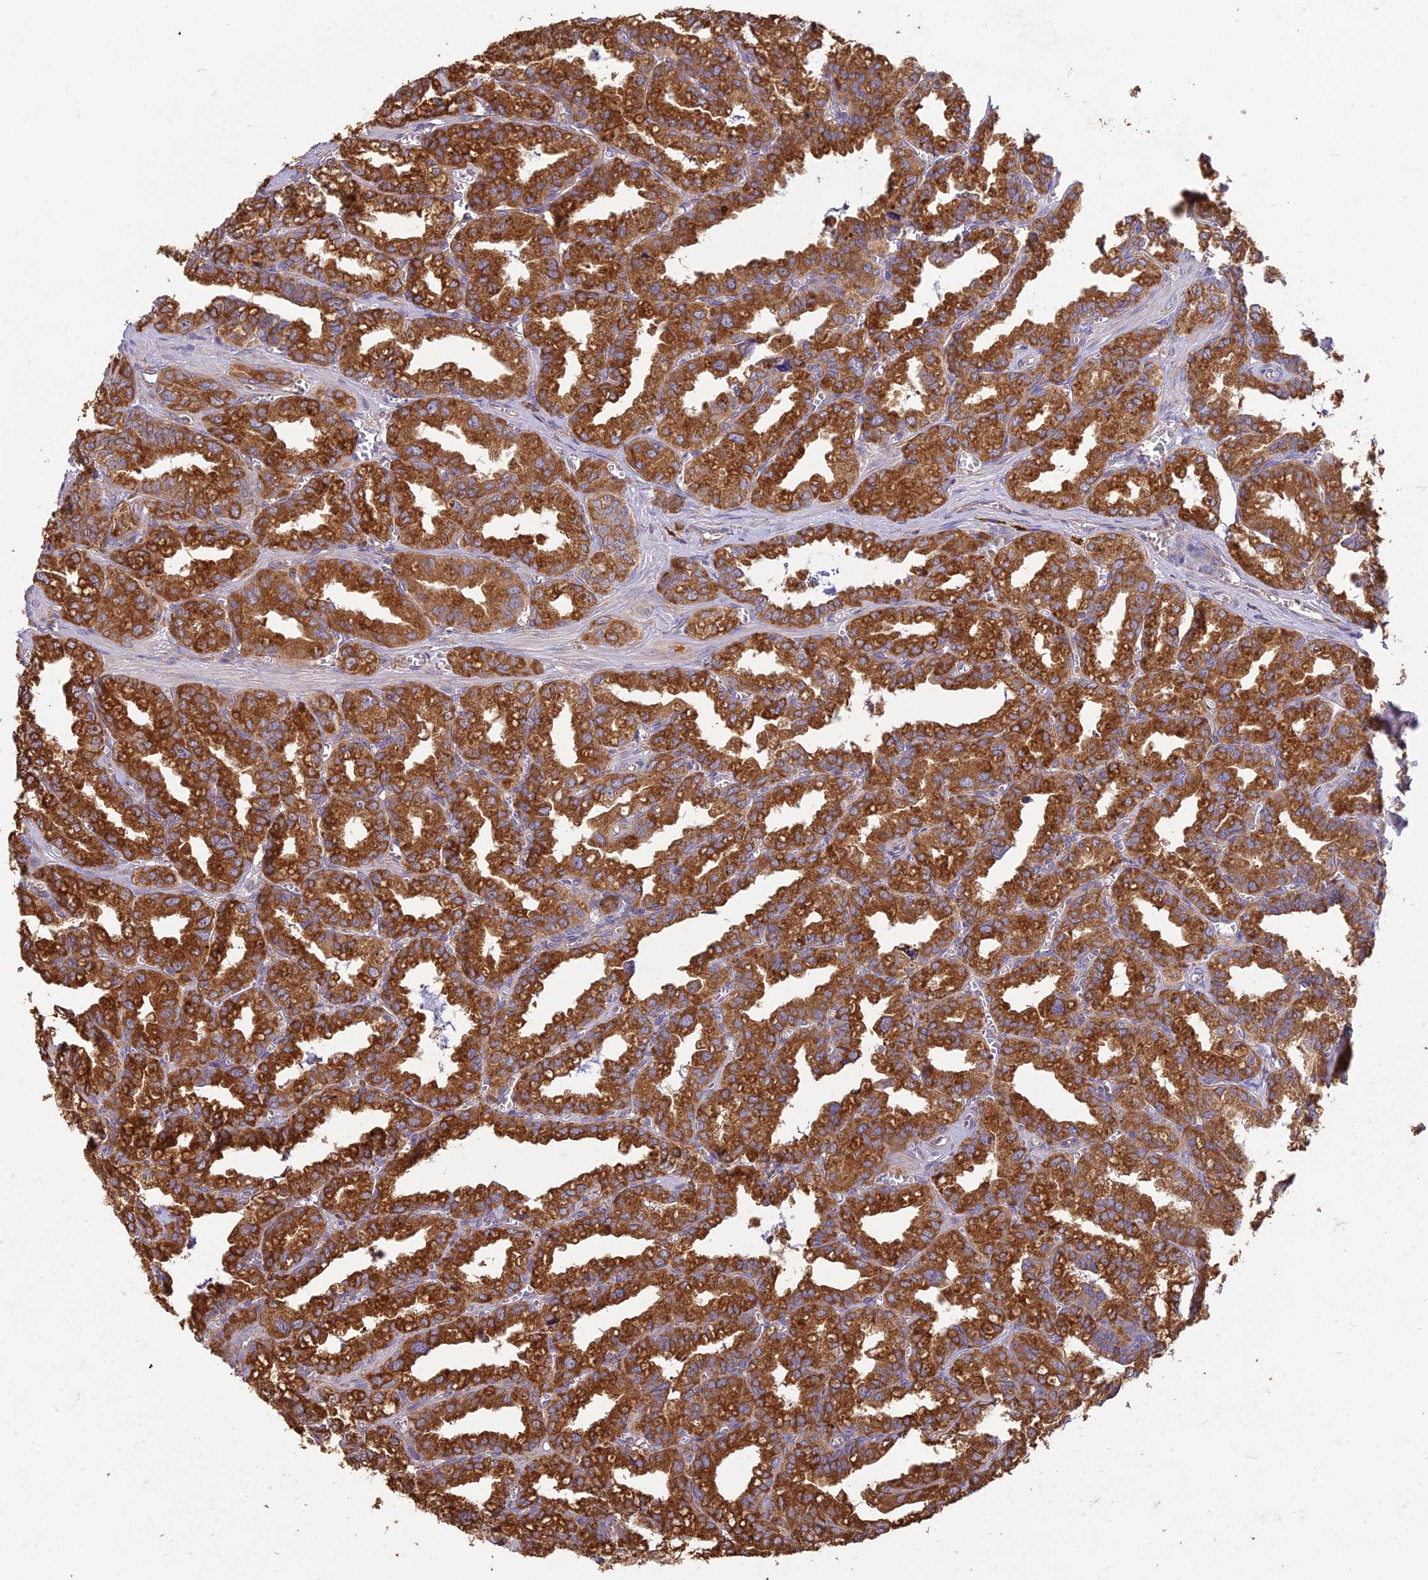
{"staining": {"intensity": "strong", "quantity": ">75%", "location": "cytoplasmic/membranous"}, "tissue": "seminal vesicle", "cell_type": "Glandular cells", "image_type": "normal", "snomed": [{"axis": "morphology", "description": "Normal tissue, NOS"}, {"axis": "topography", "description": "Prostate"}, {"axis": "topography", "description": "Seminal veicle"}], "caption": "Protein staining demonstrates strong cytoplasmic/membranous staining in about >75% of glandular cells in unremarkable seminal vesicle.", "gene": "NXNL2", "patient": {"sex": "male", "age": 51}}